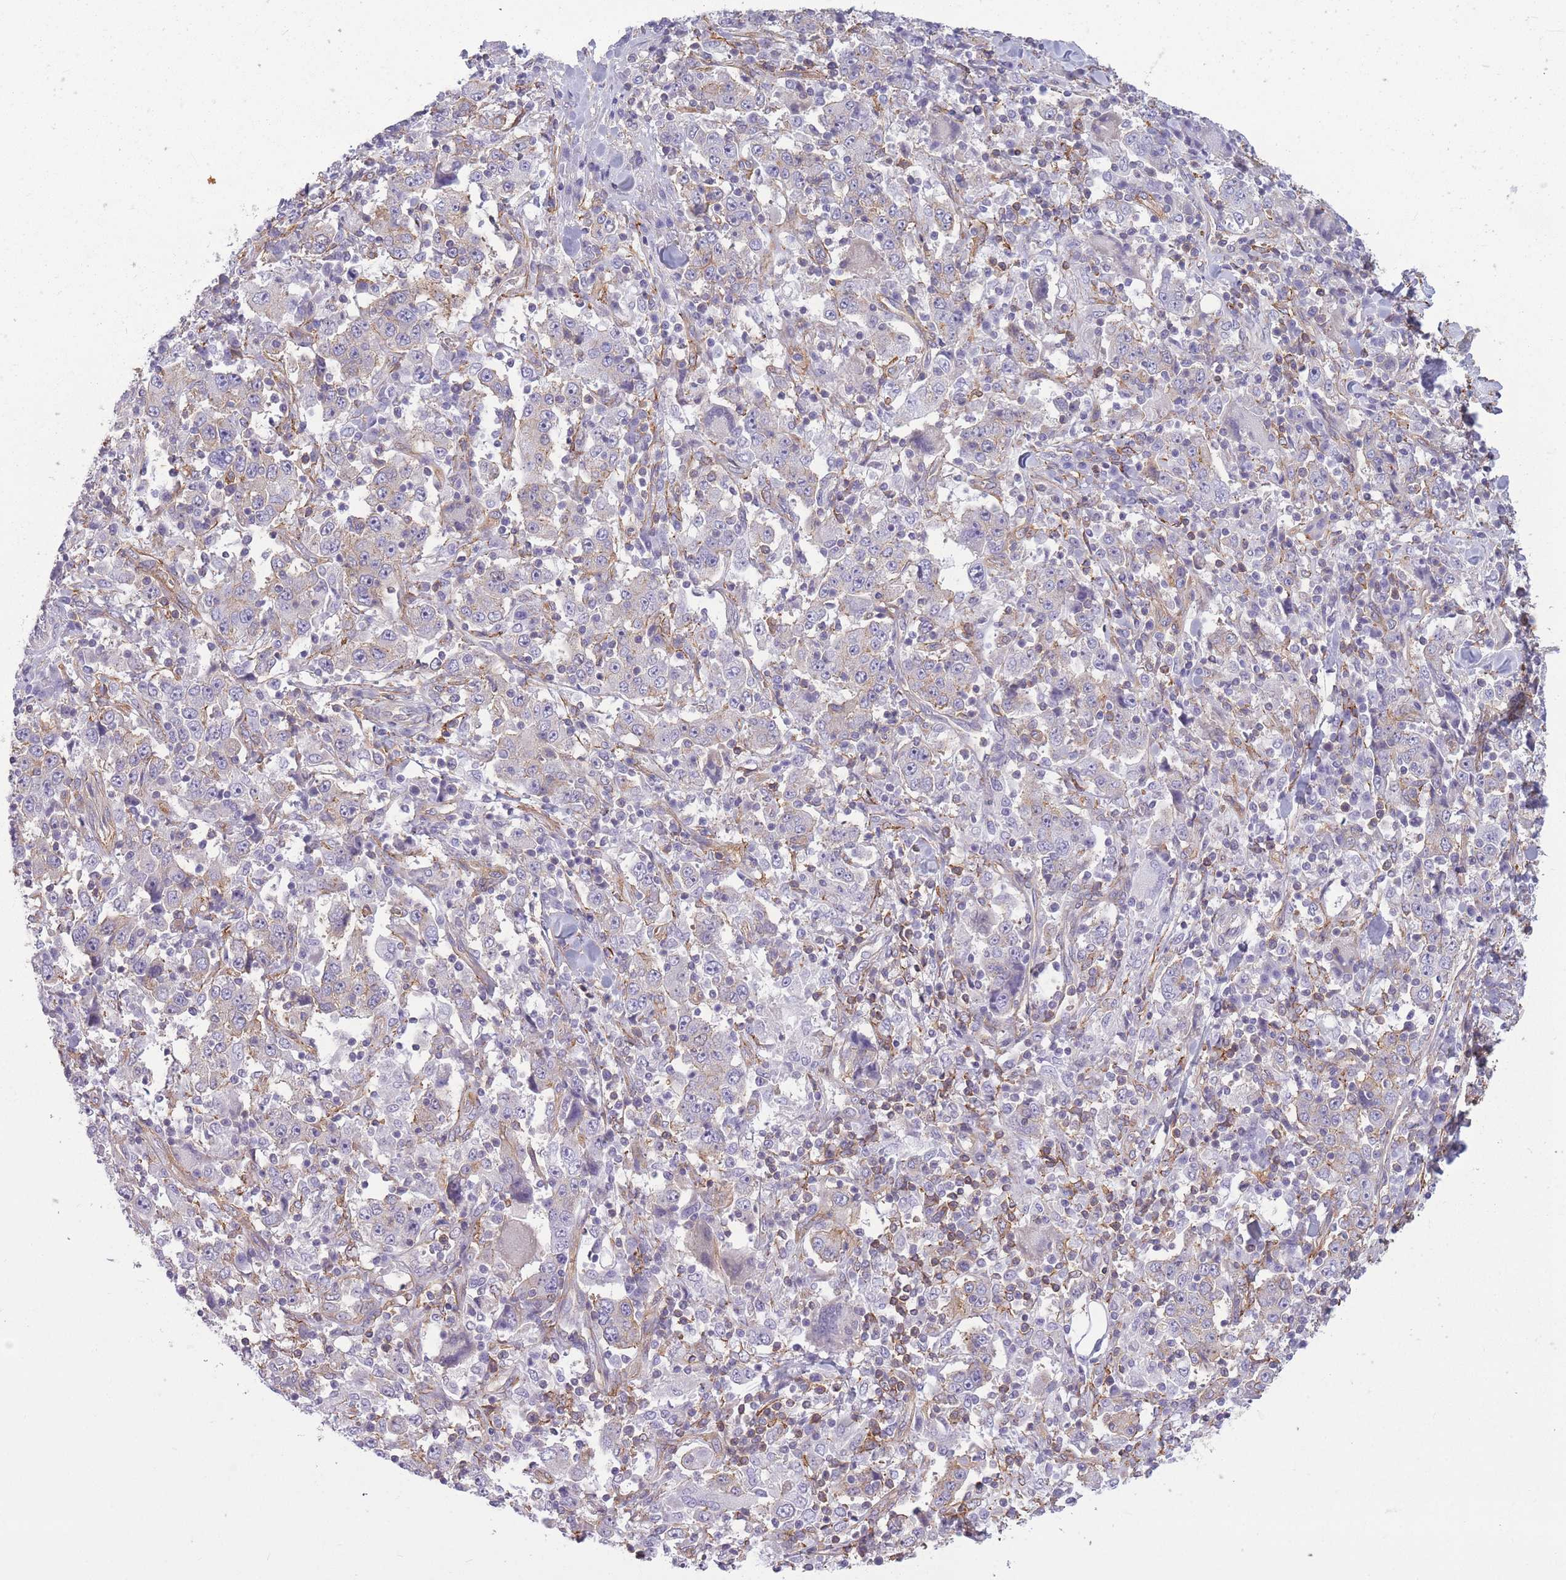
{"staining": {"intensity": "negative", "quantity": "none", "location": "none"}, "tissue": "stomach cancer", "cell_type": "Tumor cells", "image_type": "cancer", "snomed": [{"axis": "morphology", "description": "Normal tissue, NOS"}, {"axis": "morphology", "description": "Adenocarcinoma, NOS"}, {"axis": "topography", "description": "Stomach, upper"}, {"axis": "topography", "description": "Stomach"}], "caption": "High magnification brightfield microscopy of stomach cancer (adenocarcinoma) stained with DAB (3,3'-diaminobenzidine) (brown) and counterstained with hematoxylin (blue): tumor cells show no significant expression.", "gene": "ADD1", "patient": {"sex": "male", "age": 59}}